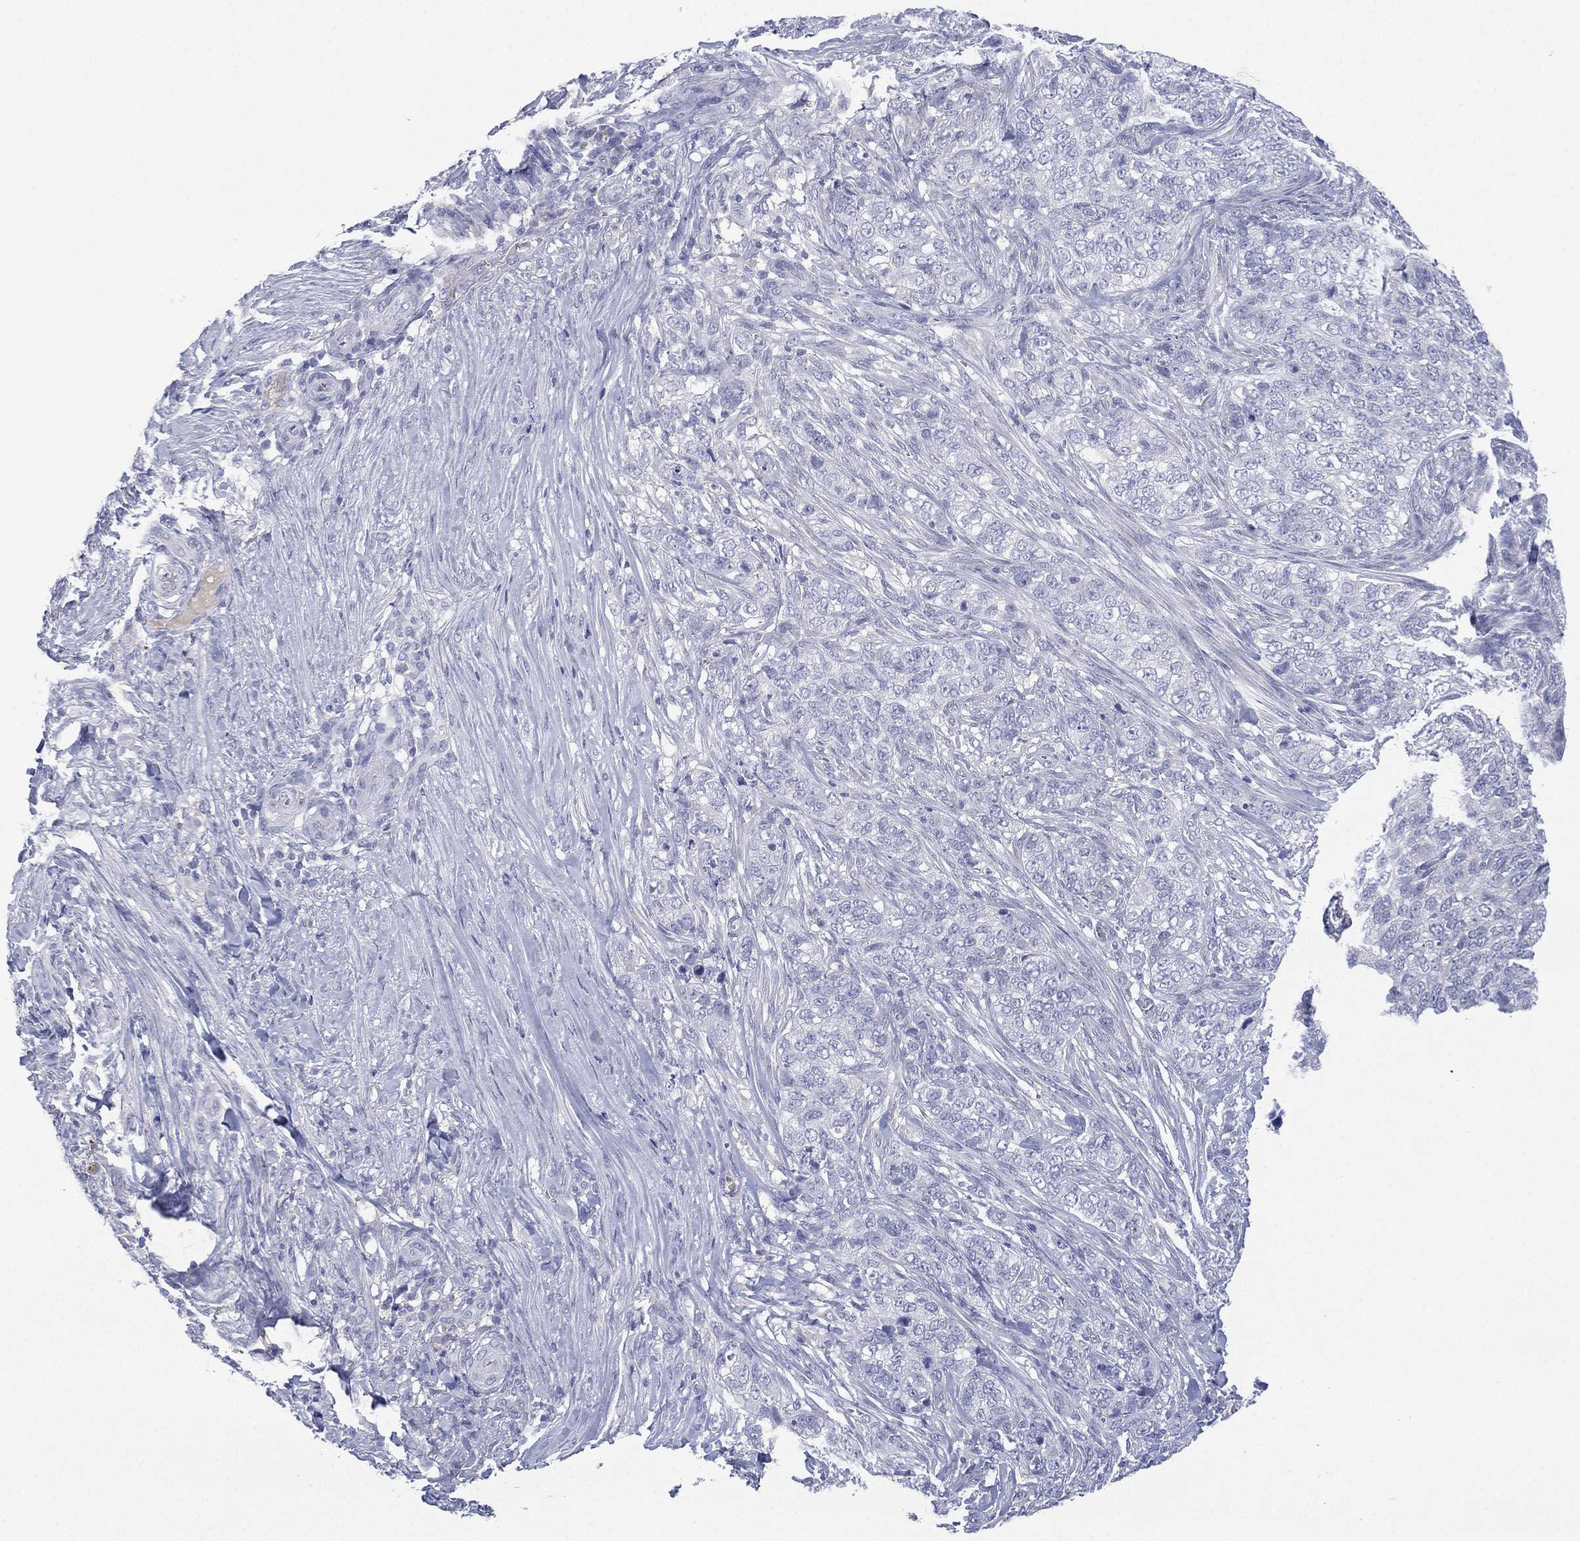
{"staining": {"intensity": "negative", "quantity": "none", "location": "none"}, "tissue": "skin cancer", "cell_type": "Tumor cells", "image_type": "cancer", "snomed": [{"axis": "morphology", "description": "Basal cell carcinoma"}, {"axis": "topography", "description": "Skin"}], "caption": "The histopathology image reveals no significant positivity in tumor cells of skin cancer.", "gene": "CYP2D6", "patient": {"sex": "female", "age": 69}}